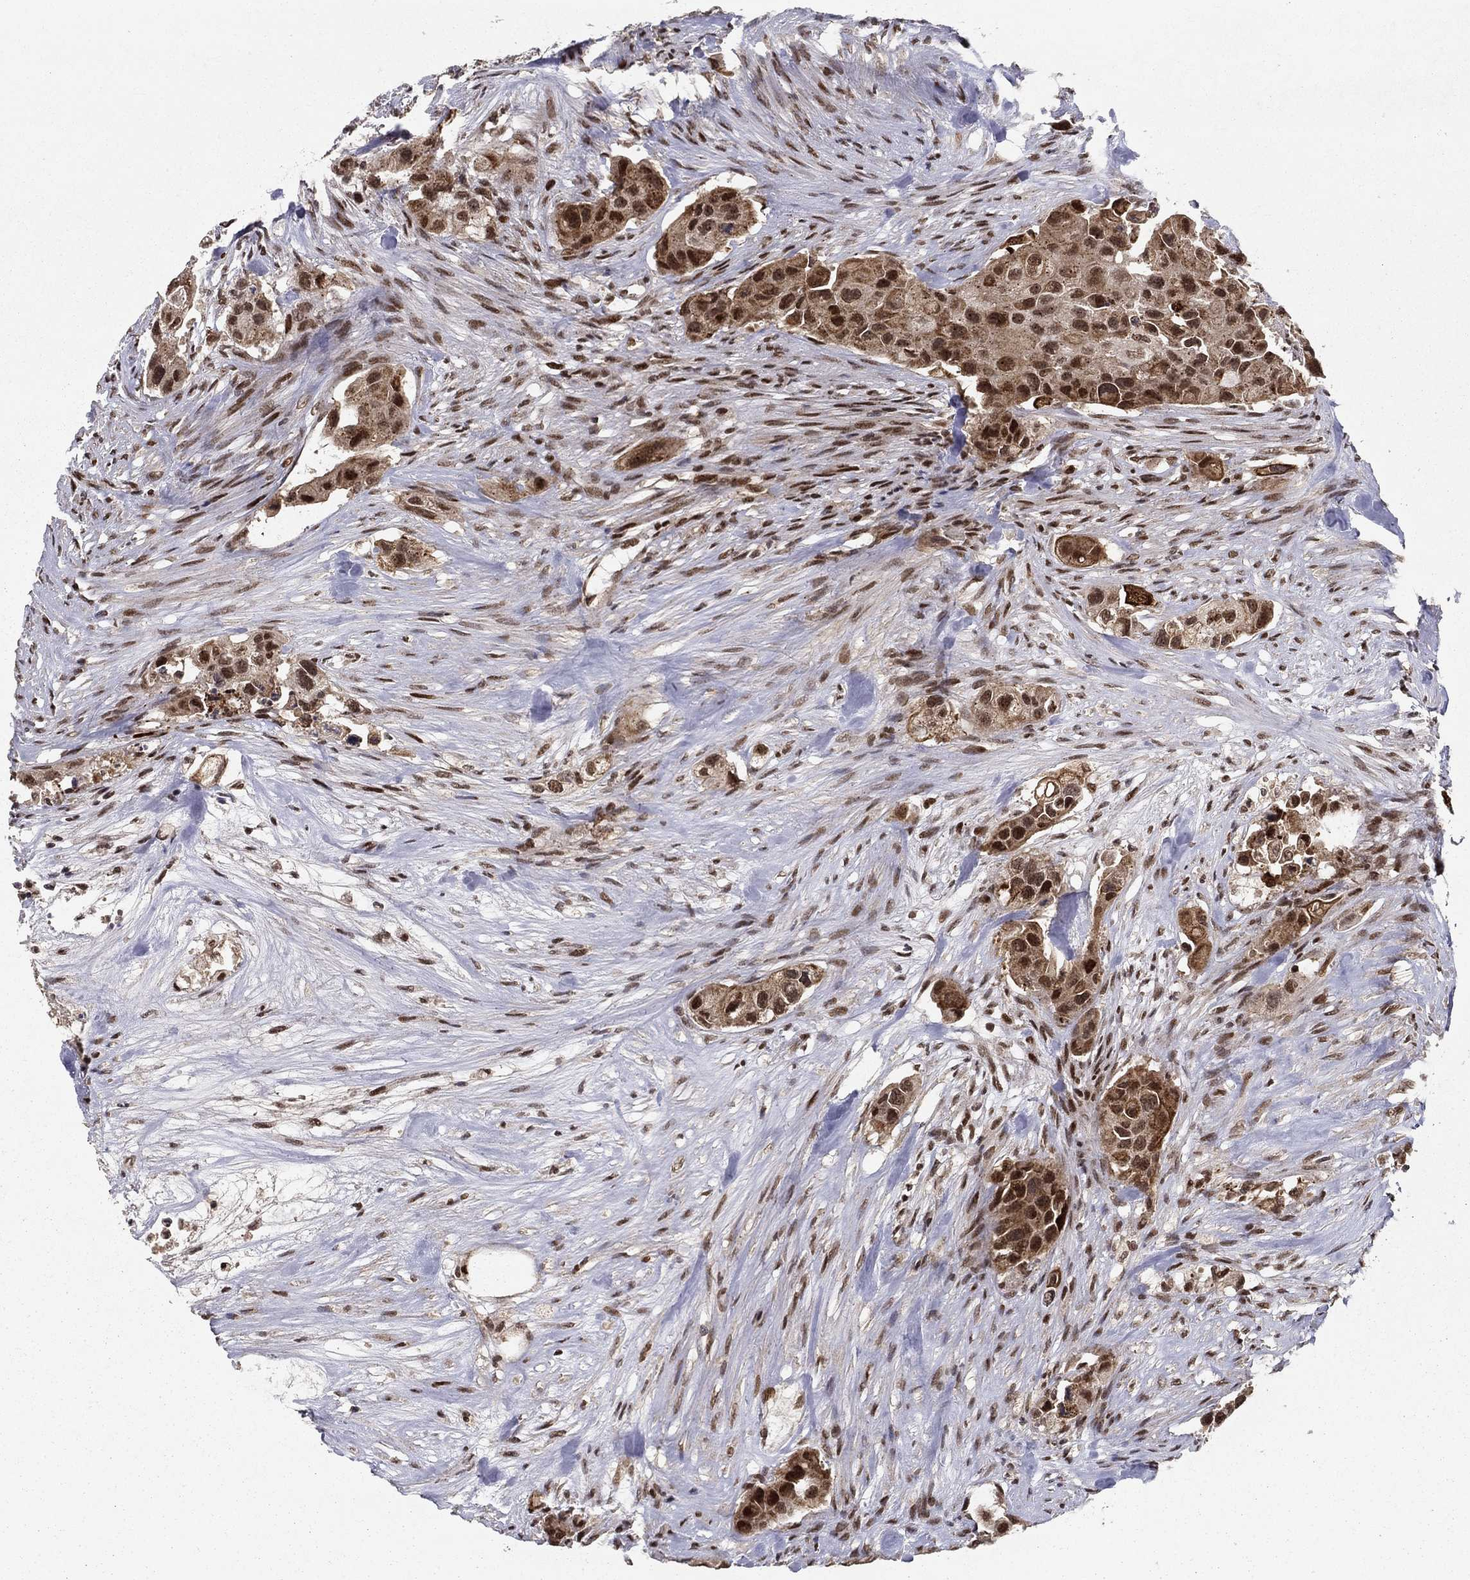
{"staining": {"intensity": "moderate", "quantity": "25%-75%", "location": "nuclear"}, "tissue": "urothelial cancer", "cell_type": "Tumor cells", "image_type": "cancer", "snomed": [{"axis": "morphology", "description": "Urothelial carcinoma, High grade"}, {"axis": "topography", "description": "Urinary bladder"}], "caption": "IHC photomicrograph of human high-grade urothelial carcinoma stained for a protein (brown), which displays medium levels of moderate nuclear positivity in about 25%-75% of tumor cells.", "gene": "CDCA7L", "patient": {"sex": "female", "age": 73}}